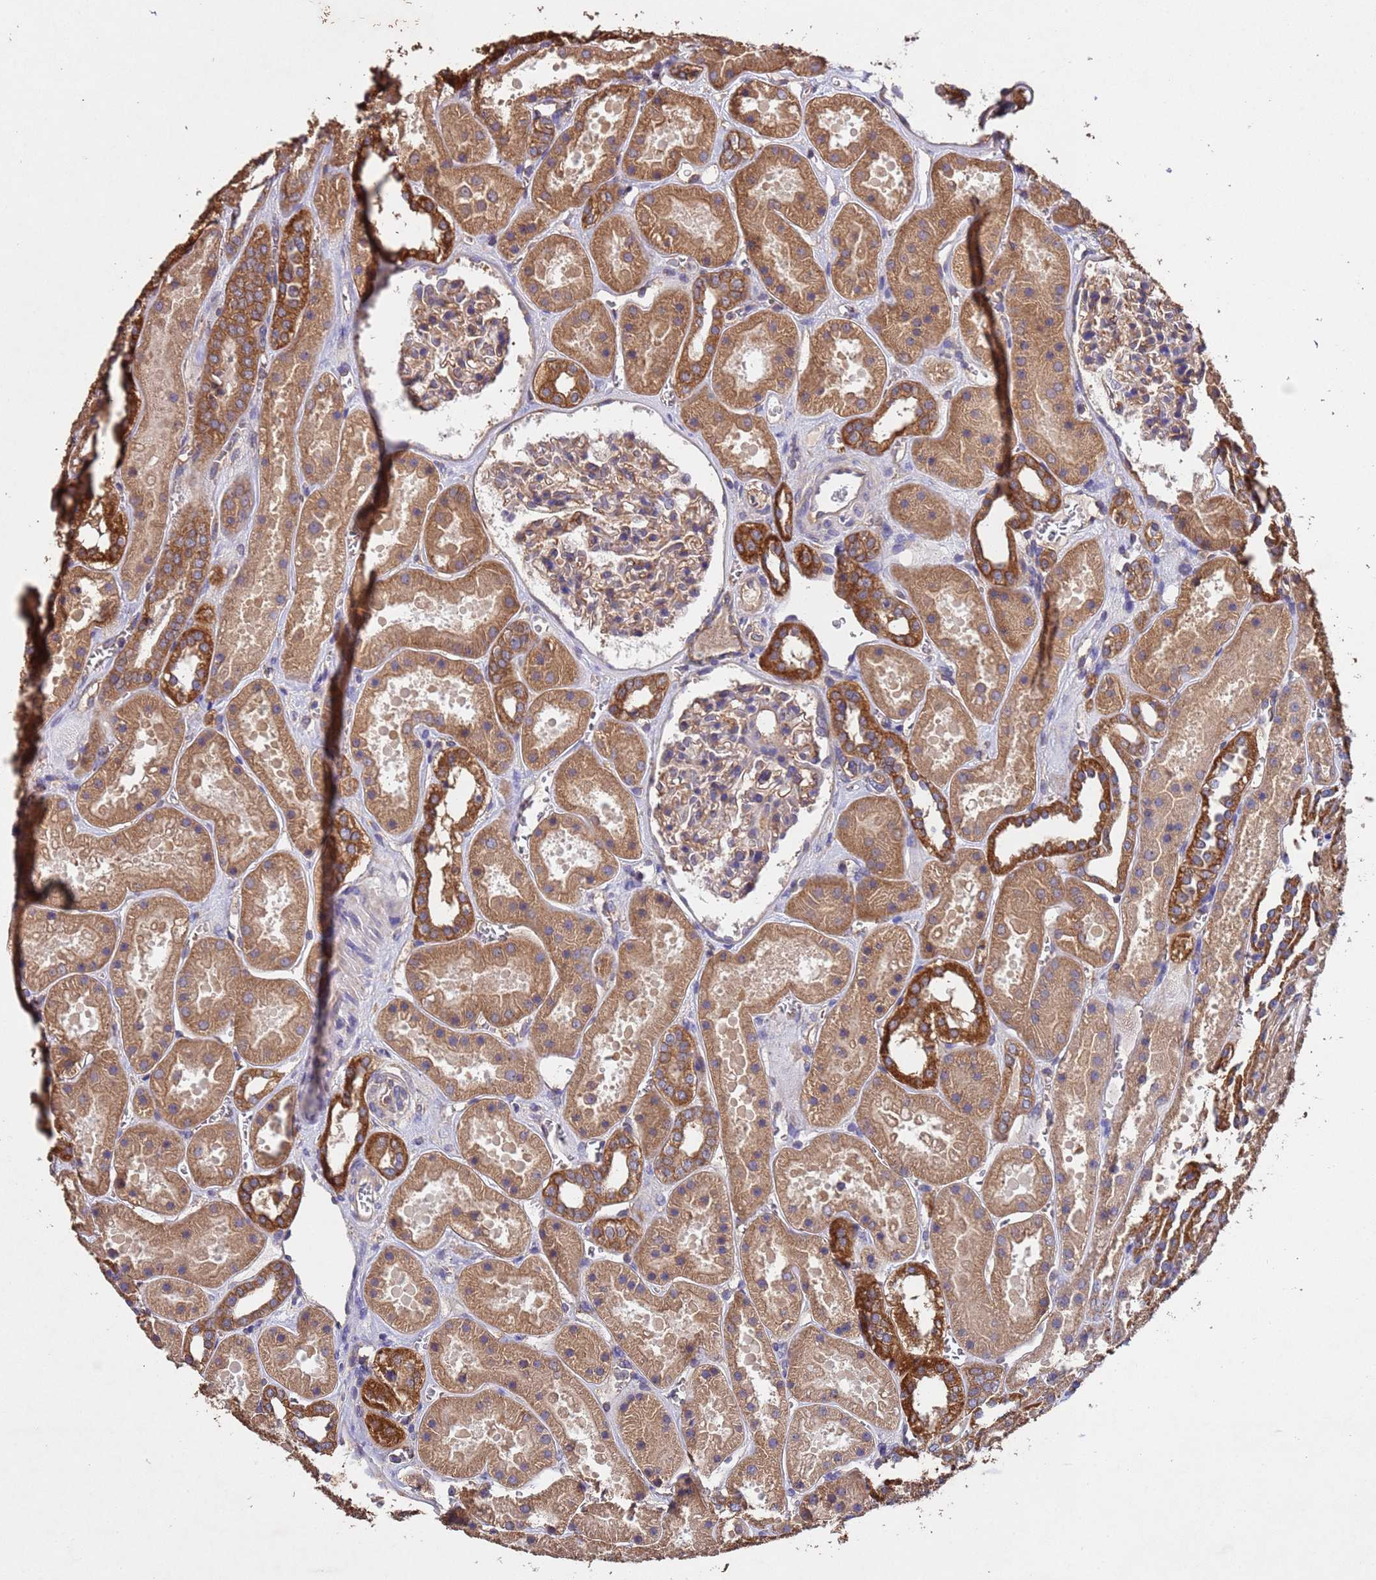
{"staining": {"intensity": "weak", "quantity": "25%-75%", "location": "cytoplasmic/membranous"}, "tissue": "kidney", "cell_type": "Cells in glomeruli", "image_type": "normal", "snomed": [{"axis": "morphology", "description": "Normal tissue, NOS"}, {"axis": "topography", "description": "Kidney"}], "caption": "Immunohistochemical staining of benign kidney demonstrates weak cytoplasmic/membranous protein positivity in approximately 25%-75% of cells in glomeruli. The protein is stained brown, and the nuclei are stained in blue (DAB (3,3'-diaminobenzidine) IHC with brightfield microscopy, high magnification).", "gene": "MTX3", "patient": {"sex": "female", "age": 41}}